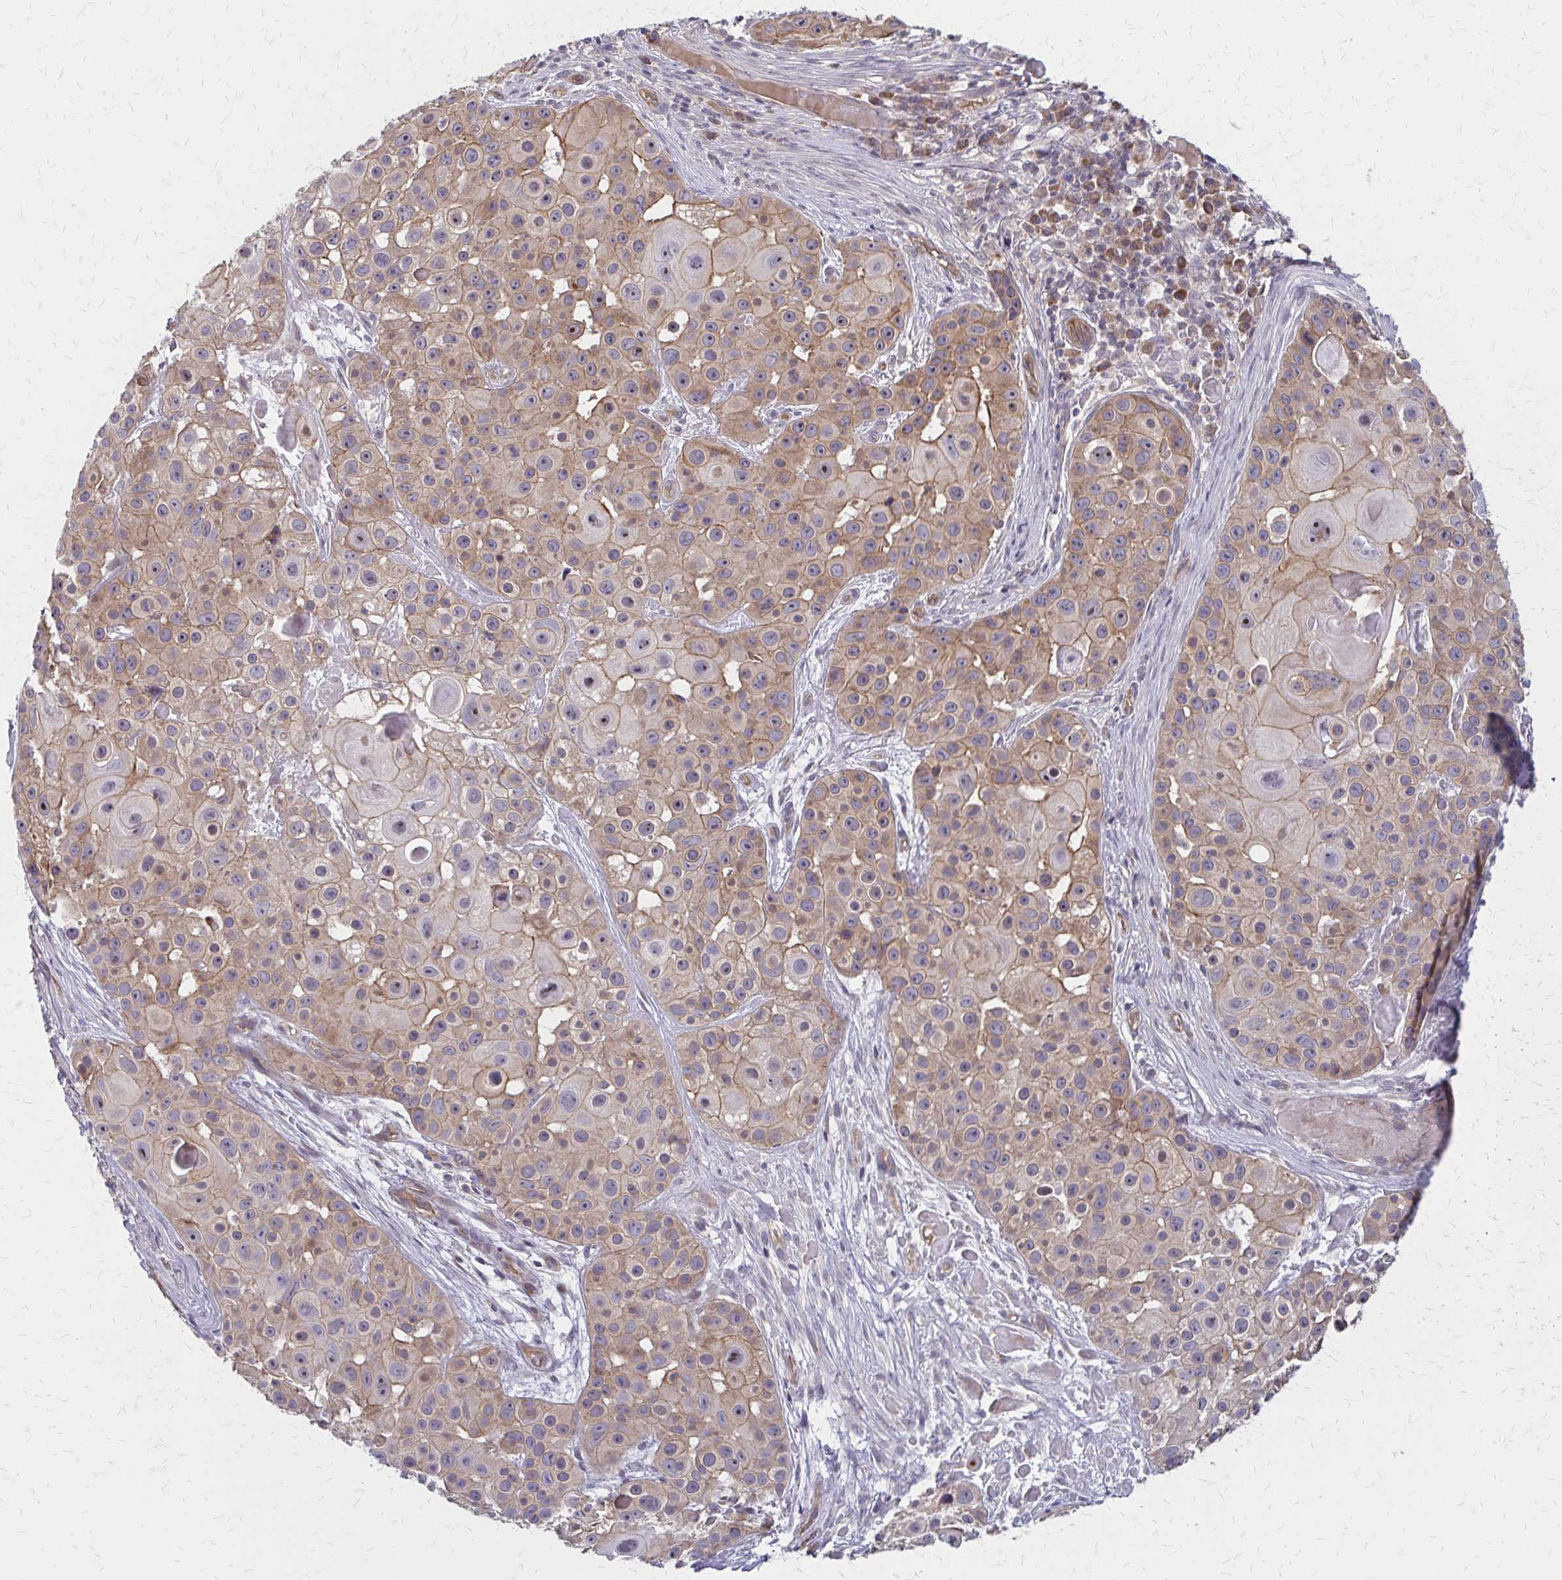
{"staining": {"intensity": "moderate", "quantity": ">75%", "location": "cytoplasmic/membranous"}, "tissue": "skin cancer", "cell_type": "Tumor cells", "image_type": "cancer", "snomed": [{"axis": "morphology", "description": "Squamous cell carcinoma, NOS"}, {"axis": "topography", "description": "Skin"}], "caption": "IHC (DAB (3,3'-diaminobenzidine)) staining of skin squamous cell carcinoma demonstrates moderate cytoplasmic/membranous protein expression in about >75% of tumor cells.", "gene": "ZNF383", "patient": {"sex": "male", "age": 92}}